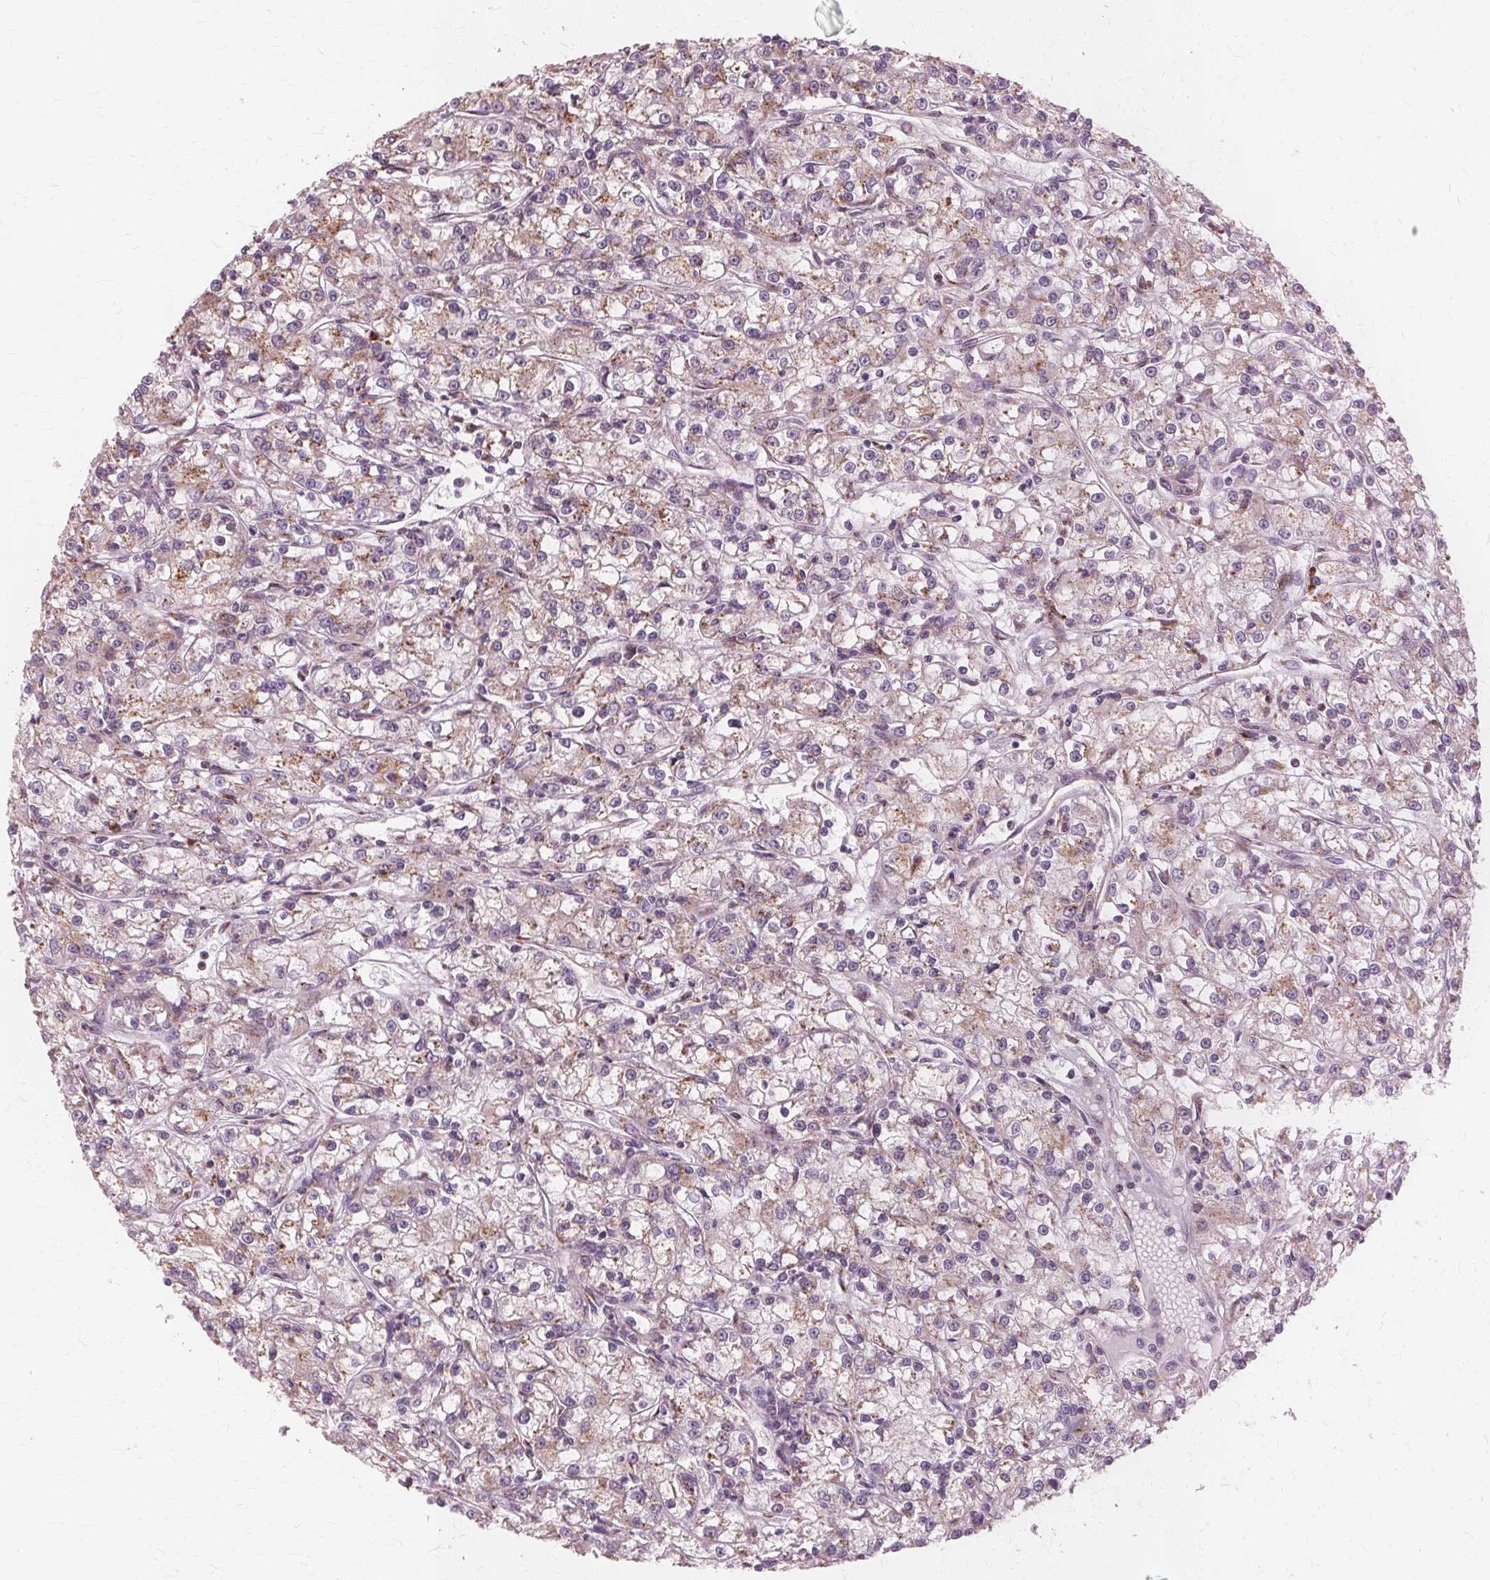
{"staining": {"intensity": "weak", "quantity": "25%-75%", "location": "cytoplasmic/membranous"}, "tissue": "renal cancer", "cell_type": "Tumor cells", "image_type": "cancer", "snomed": [{"axis": "morphology", "description": "Adenocarcinoma, NOS"}, {"axis": "topography", "description": "Kidney"}], "caption": "Human adenocarcinoma (renal) stained with a protein marker displays weak staining in tumor cells.", "gene": "DNASE2", "patient": {"sex": "female", "age": 59}}